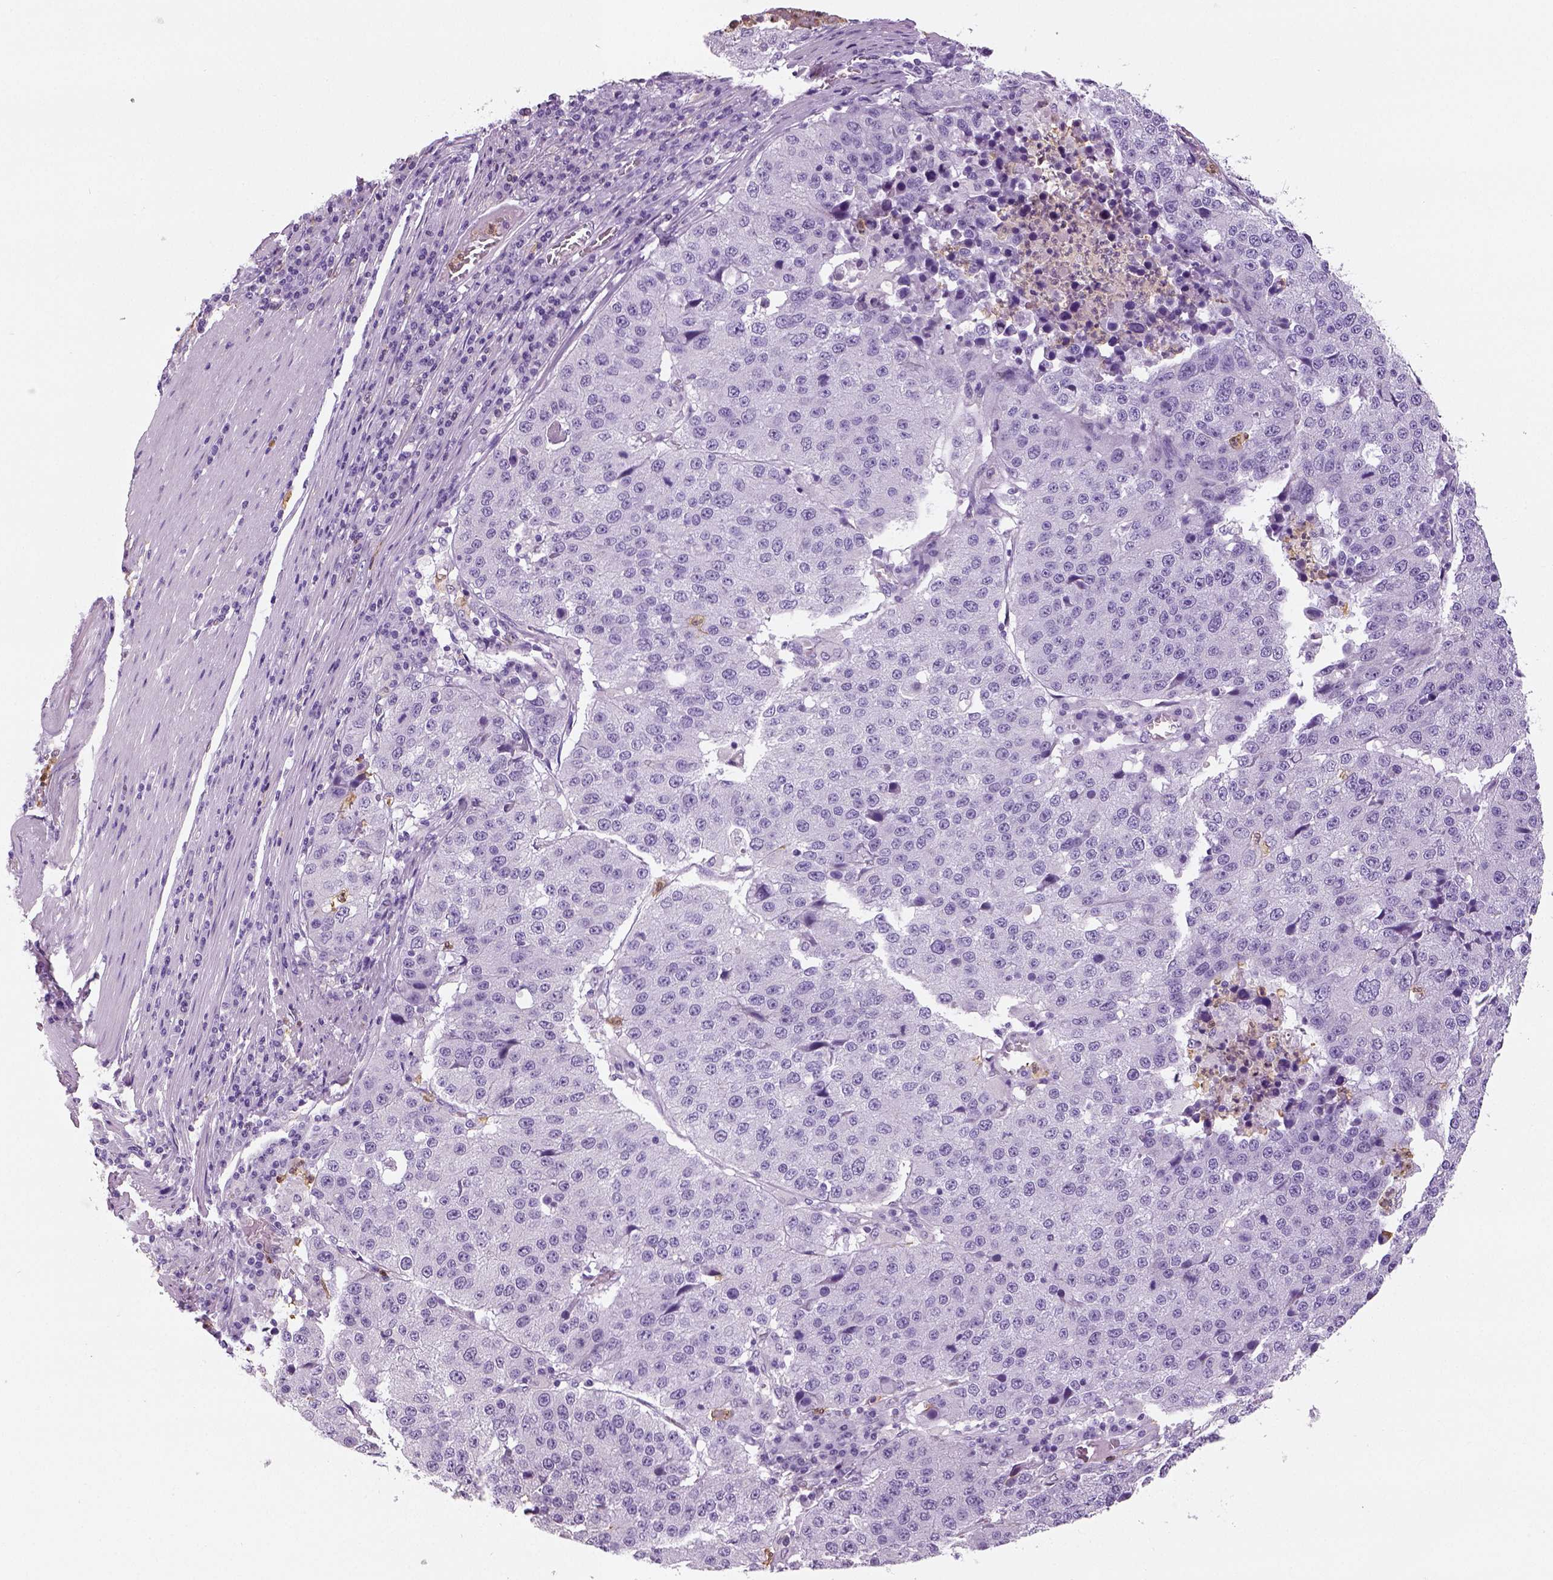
{"staining": {"intensity": "negative", "quantity": "none", "location": "none"}, "tissue": "stomach cancer", "cell_type": "Tumor cells", "image_type": "cancer", "snomed": [{"axis": "morphology", "description": "Adenocarcinoma, NOS"}, {"axis": "topography", "description": "Stomach"}], "caption": "Stomach adenocarcinoma was stained to show a protein in brown. There is no significant positivity in tumor cells. (DAB IHC, high magnification).", "gene": "NECAB2", "patient": {"sex": "male", "age": 71}}